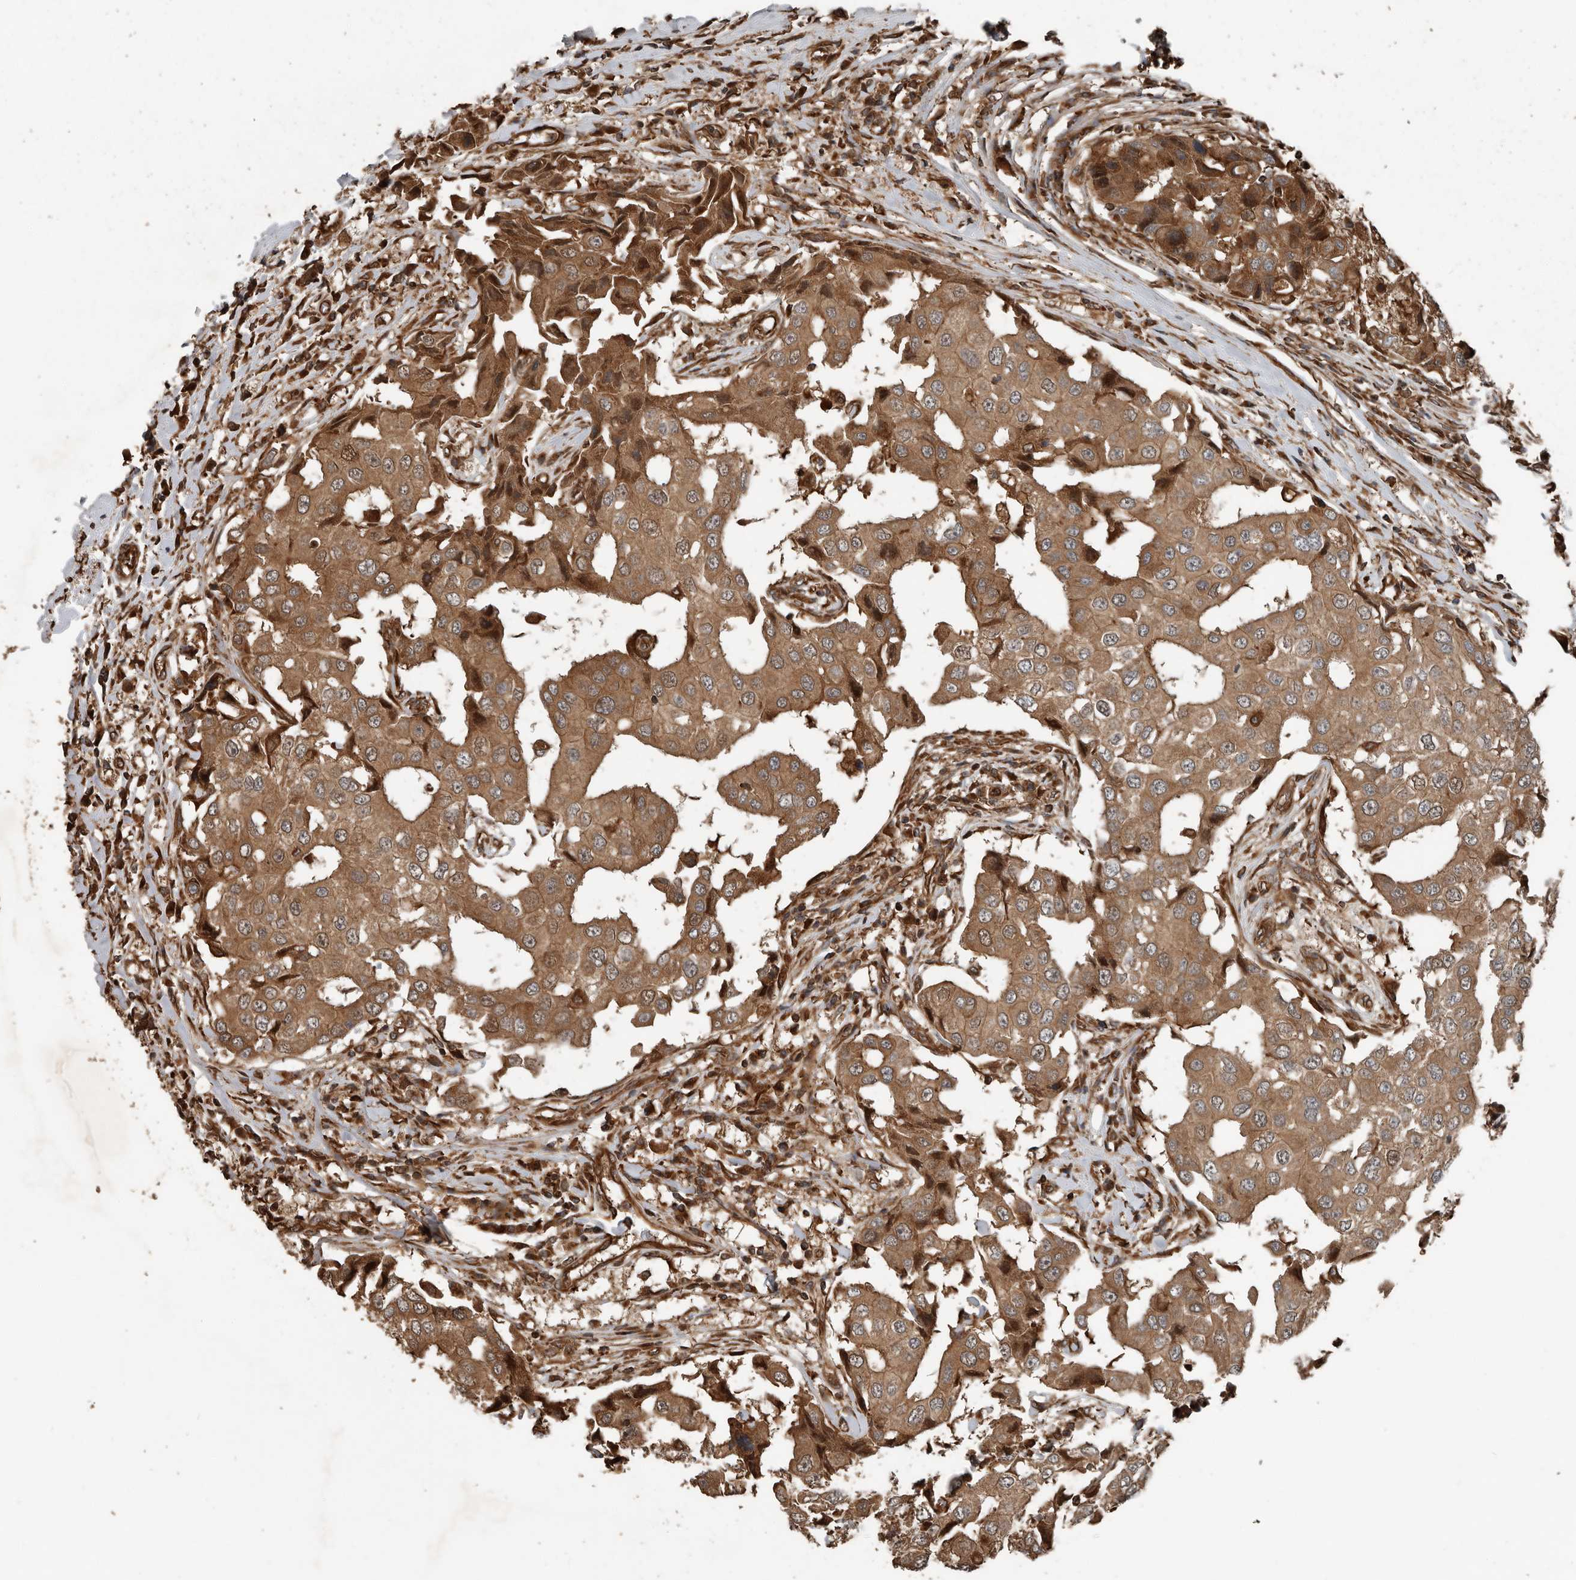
{"staining": {"intensity": "moderate", "quantity": ">75%", "location": "cytoplasmic/membranous"}, "tissue": "breast cancer", "cell_type": "Tumor cells", "image_type": "cancer", "snomed": [{"axis": "morphology", "description": "Duct carcinoma"}, {"axis": "topography", "description": "Breast"}], "caption": "Breast cancer (infiltrating ductal carcinoma) stained with a protein marker displays moderate staining in tumor cells.", "gene": "YOD1", "patient": {"sex": "female", "age": 27}}